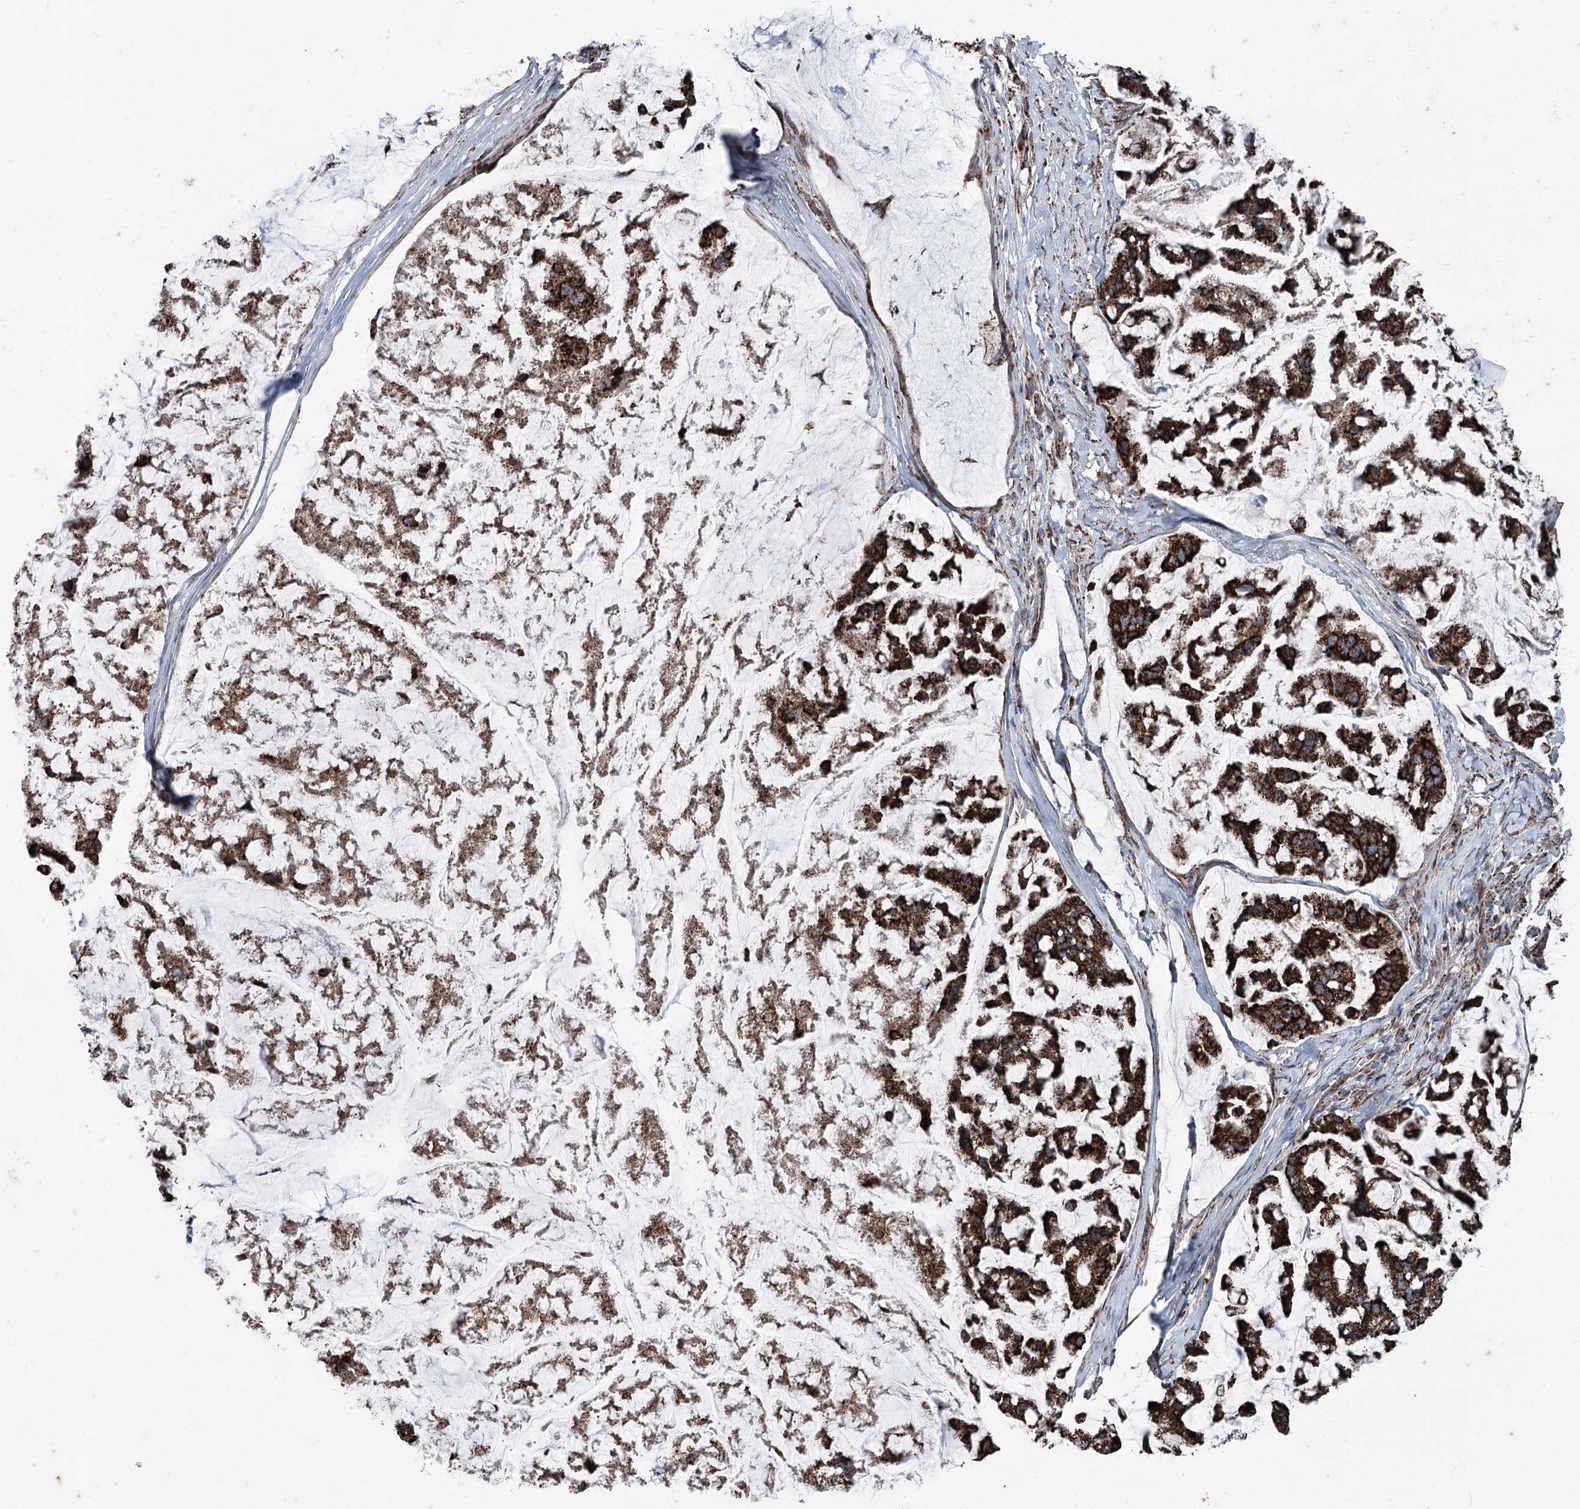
{"staining": {"intensity": "strong", "quantity": ">75%", "location": "cytoplasmic/membranous"}, "tissue": "stomach cancer", "cell_type": "Tumor cells", "image_type": "cancer", "snomed": [{"axis": "morphology", "description": "Adenocarcinoma, NOS"}, {"axis": "topography", "description": "Stomach, lower"}], "caption": "Stomach adenocarcinoma stained with immunohistochemistry exhibits strong cytoplasmic/membranous positivity in about >75% of tumor cells.", "gene": "UCN3", "patient": {"sex": "male", "age": 67}}